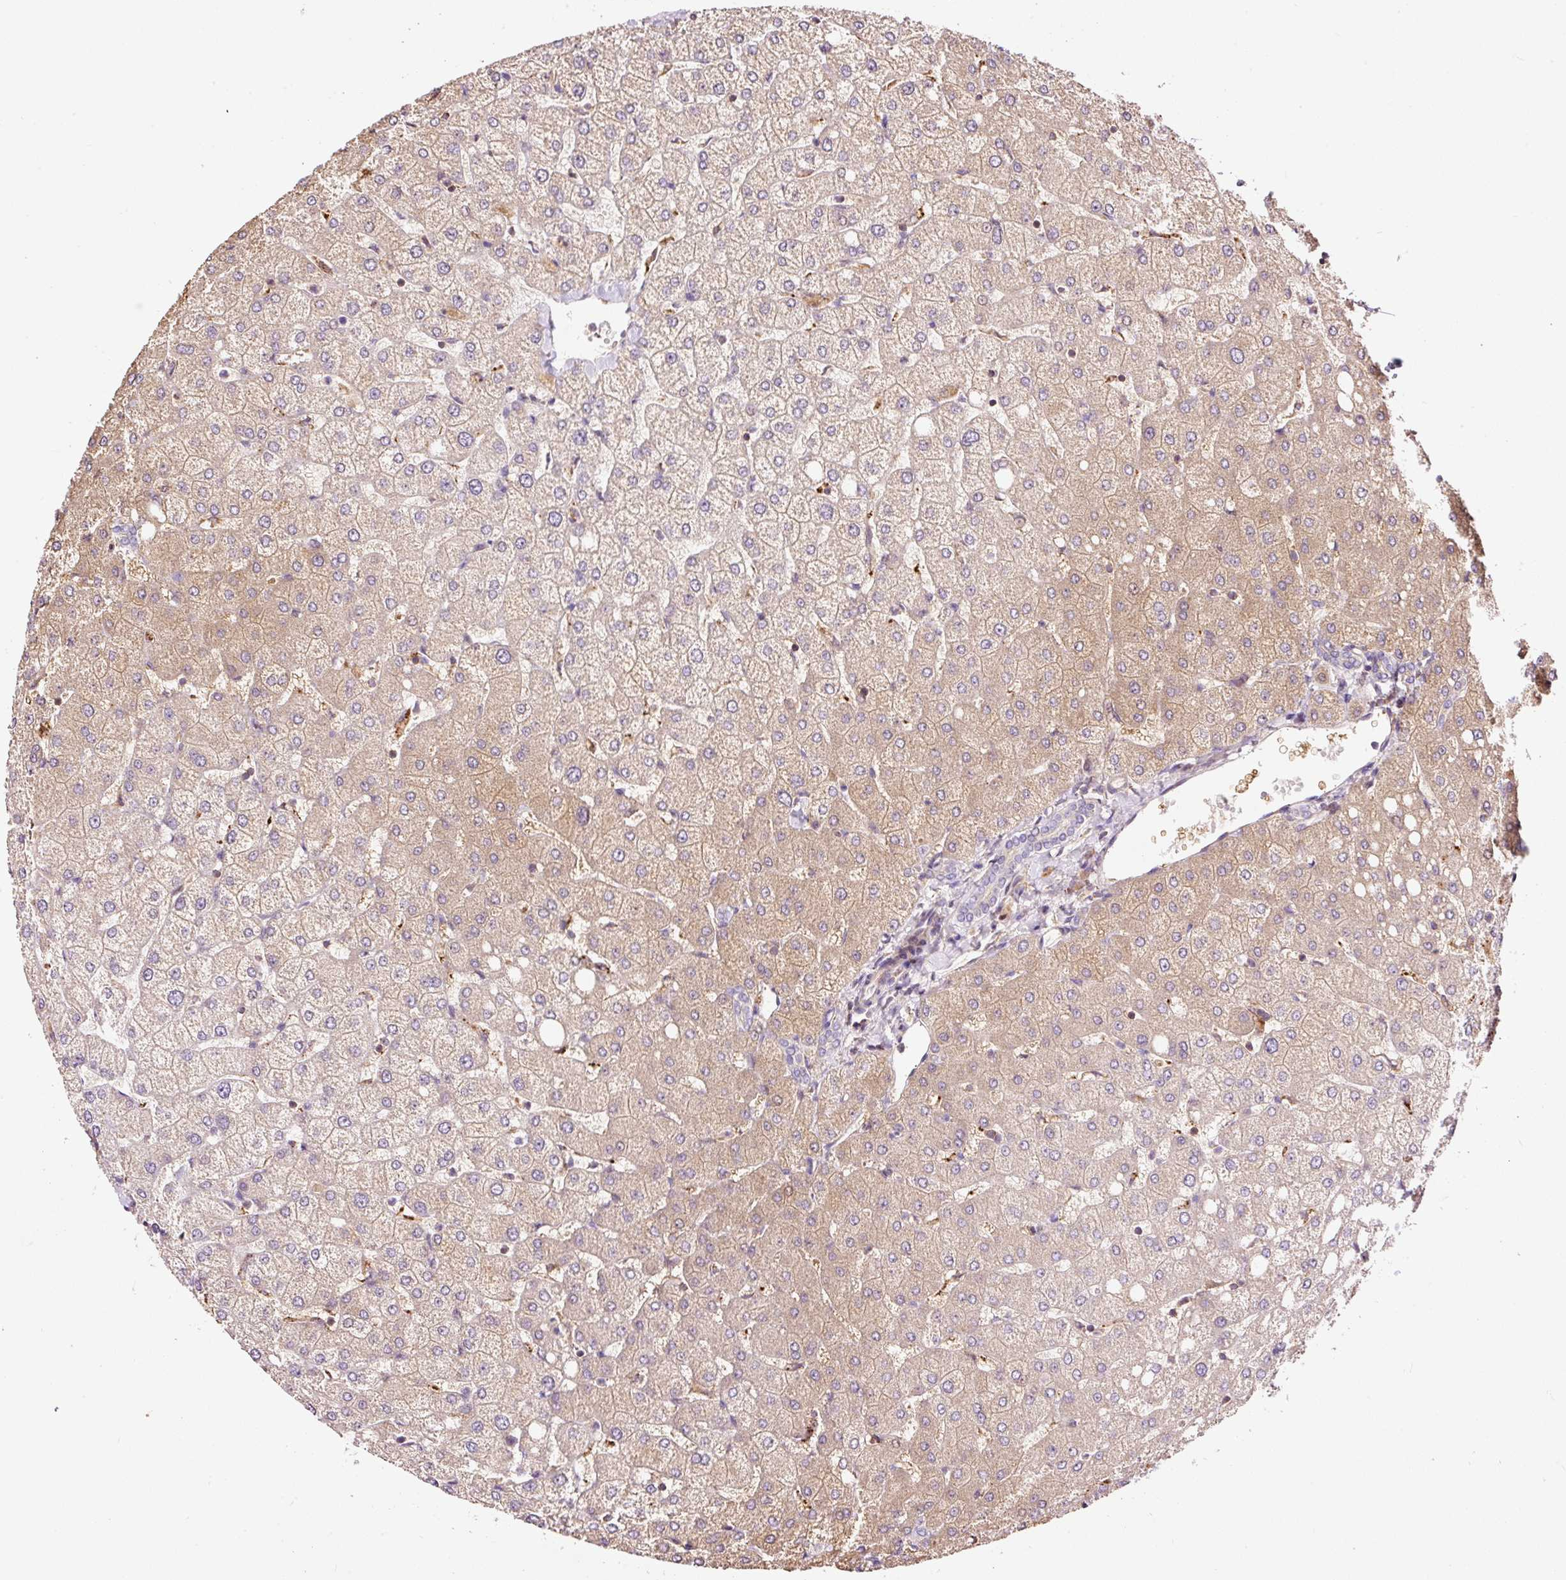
{"staining": {"intensity": "negative", "quantity": "none", "location": "none"}, "tissue": "liver", "cell_type": "Cholangiocytes", "image_type": "normal", "snomed": [{"axis": "morphology", "description": "Normal tissue, NOS"}, {"axis": "topography", "description": "Liver"}], "caption": "Immunohistochemistry photomicrograph of benign liver stained for a protein (brown), which reveals no staining in cholangiocytes.", "gene": "BOLA3", "patient": {"sex": "female", "age": 54}}